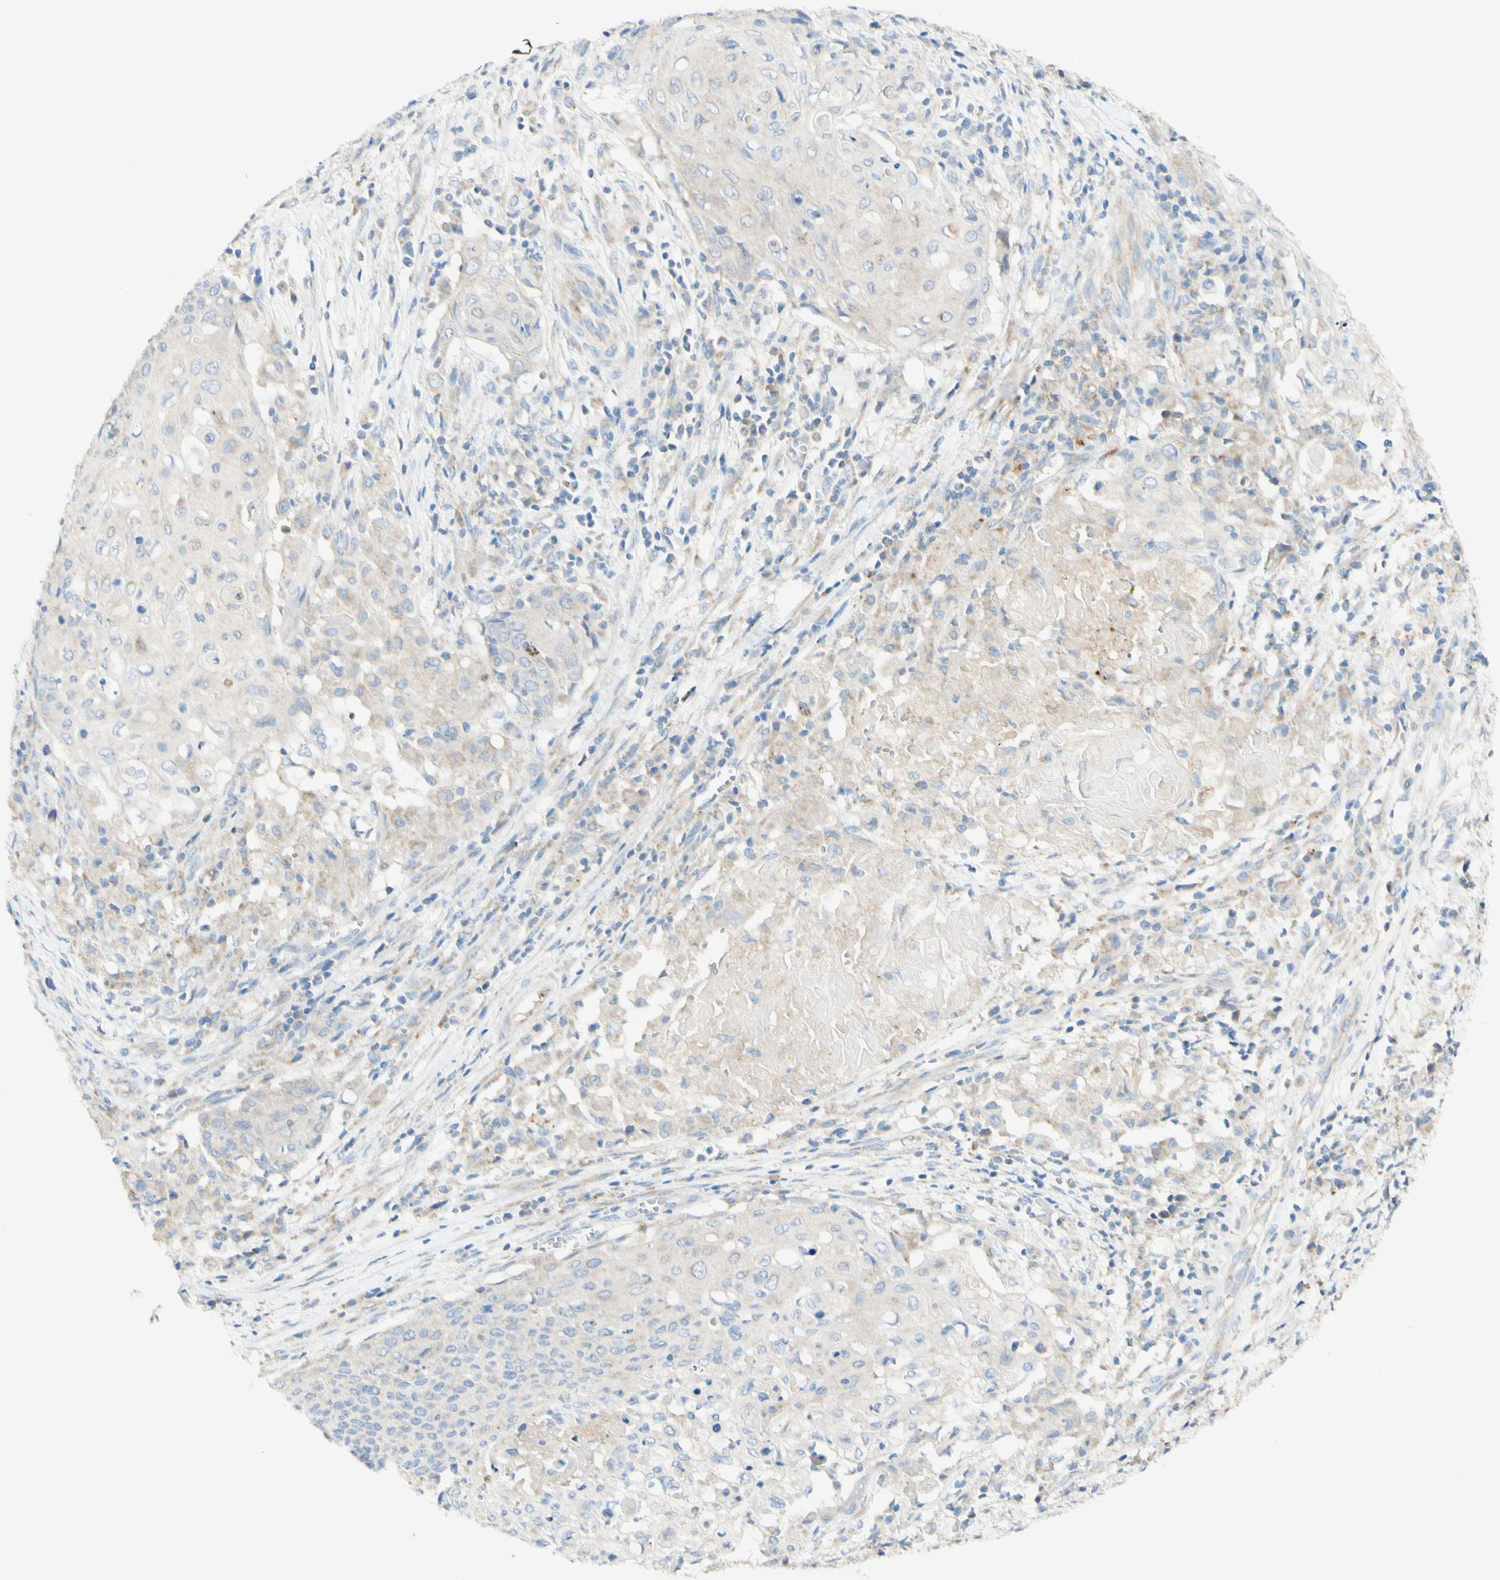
{"staining": {"intensity": "weak", "quantity": "25%-75%", "location": "cytoplasmic/membranous"}, "tissue": "cervical cancer", "cell_type": "Tumor cells", "image_type": "cancer", "snomed": [{"axis": "morphology", "description": "Squamous cell carcinoma, NOS"}, {"axis": "topography", "description": "Cervix"}], "caption": "A high-resolution image shows immunohistochemistry staining of squamous cell carcinoma (cervical), which shows weak cytoplasmic/membranous positivity in about 25%-75% of tumor cells.", "gene": "ARMC10", "patient": {"sex": "female", "age": 39}}